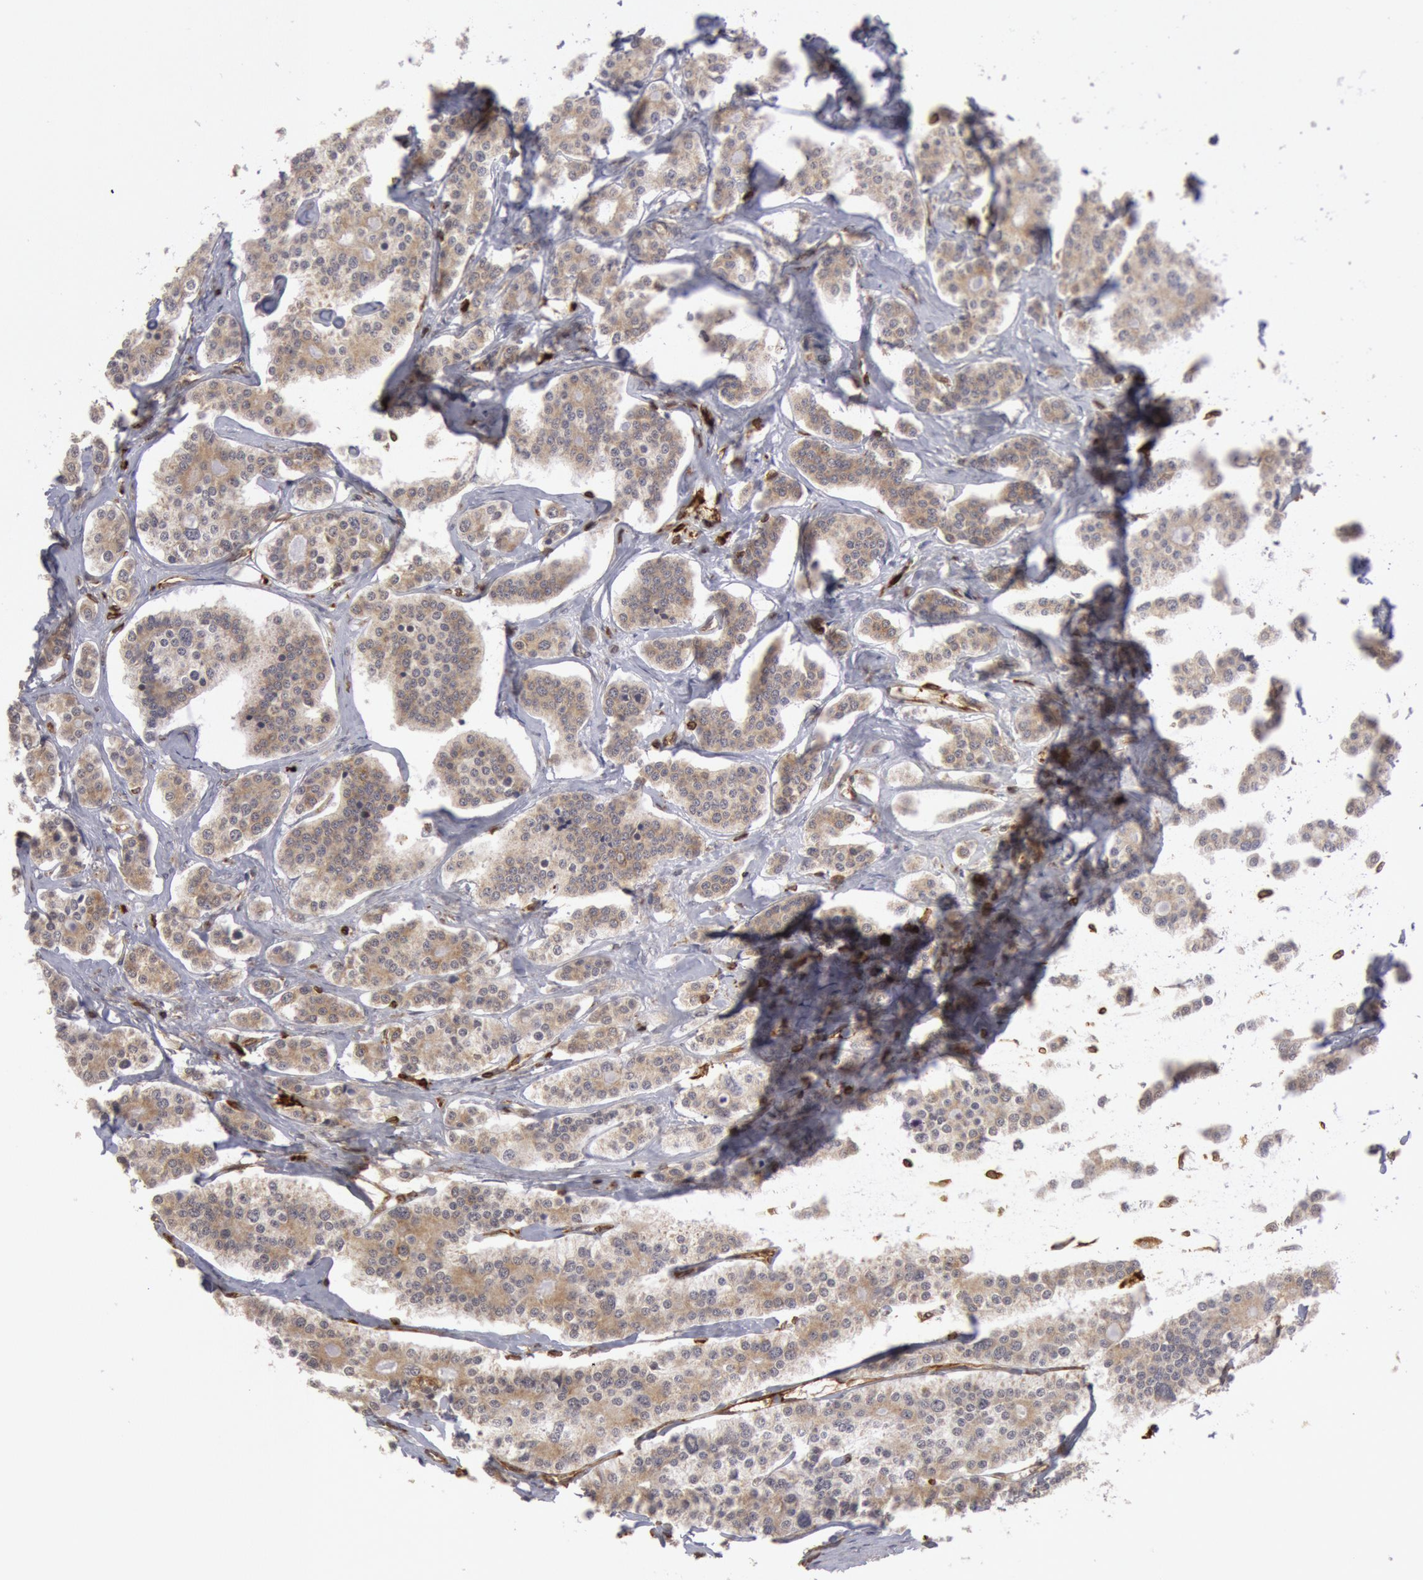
{"staining": {"intensity": "negative", "quantity": "none", "location": "none"}, "tissue": "carcinoid", "cell_type": "Tumor cells", "image_type": "cancer", "snomed": [{"axis": "morphology", "description": "Carcinoid, malignant, NOS"}, {"axis": "topography", "description": "Small intestine"}], "caption": "DAB (3,3'-diaminobenzidine) immunohistochemical staining of human carcinoid shows no significant staining in tumor cells.", "gene": "TAP2", "patient": {"sex": "male", "age": 63}}